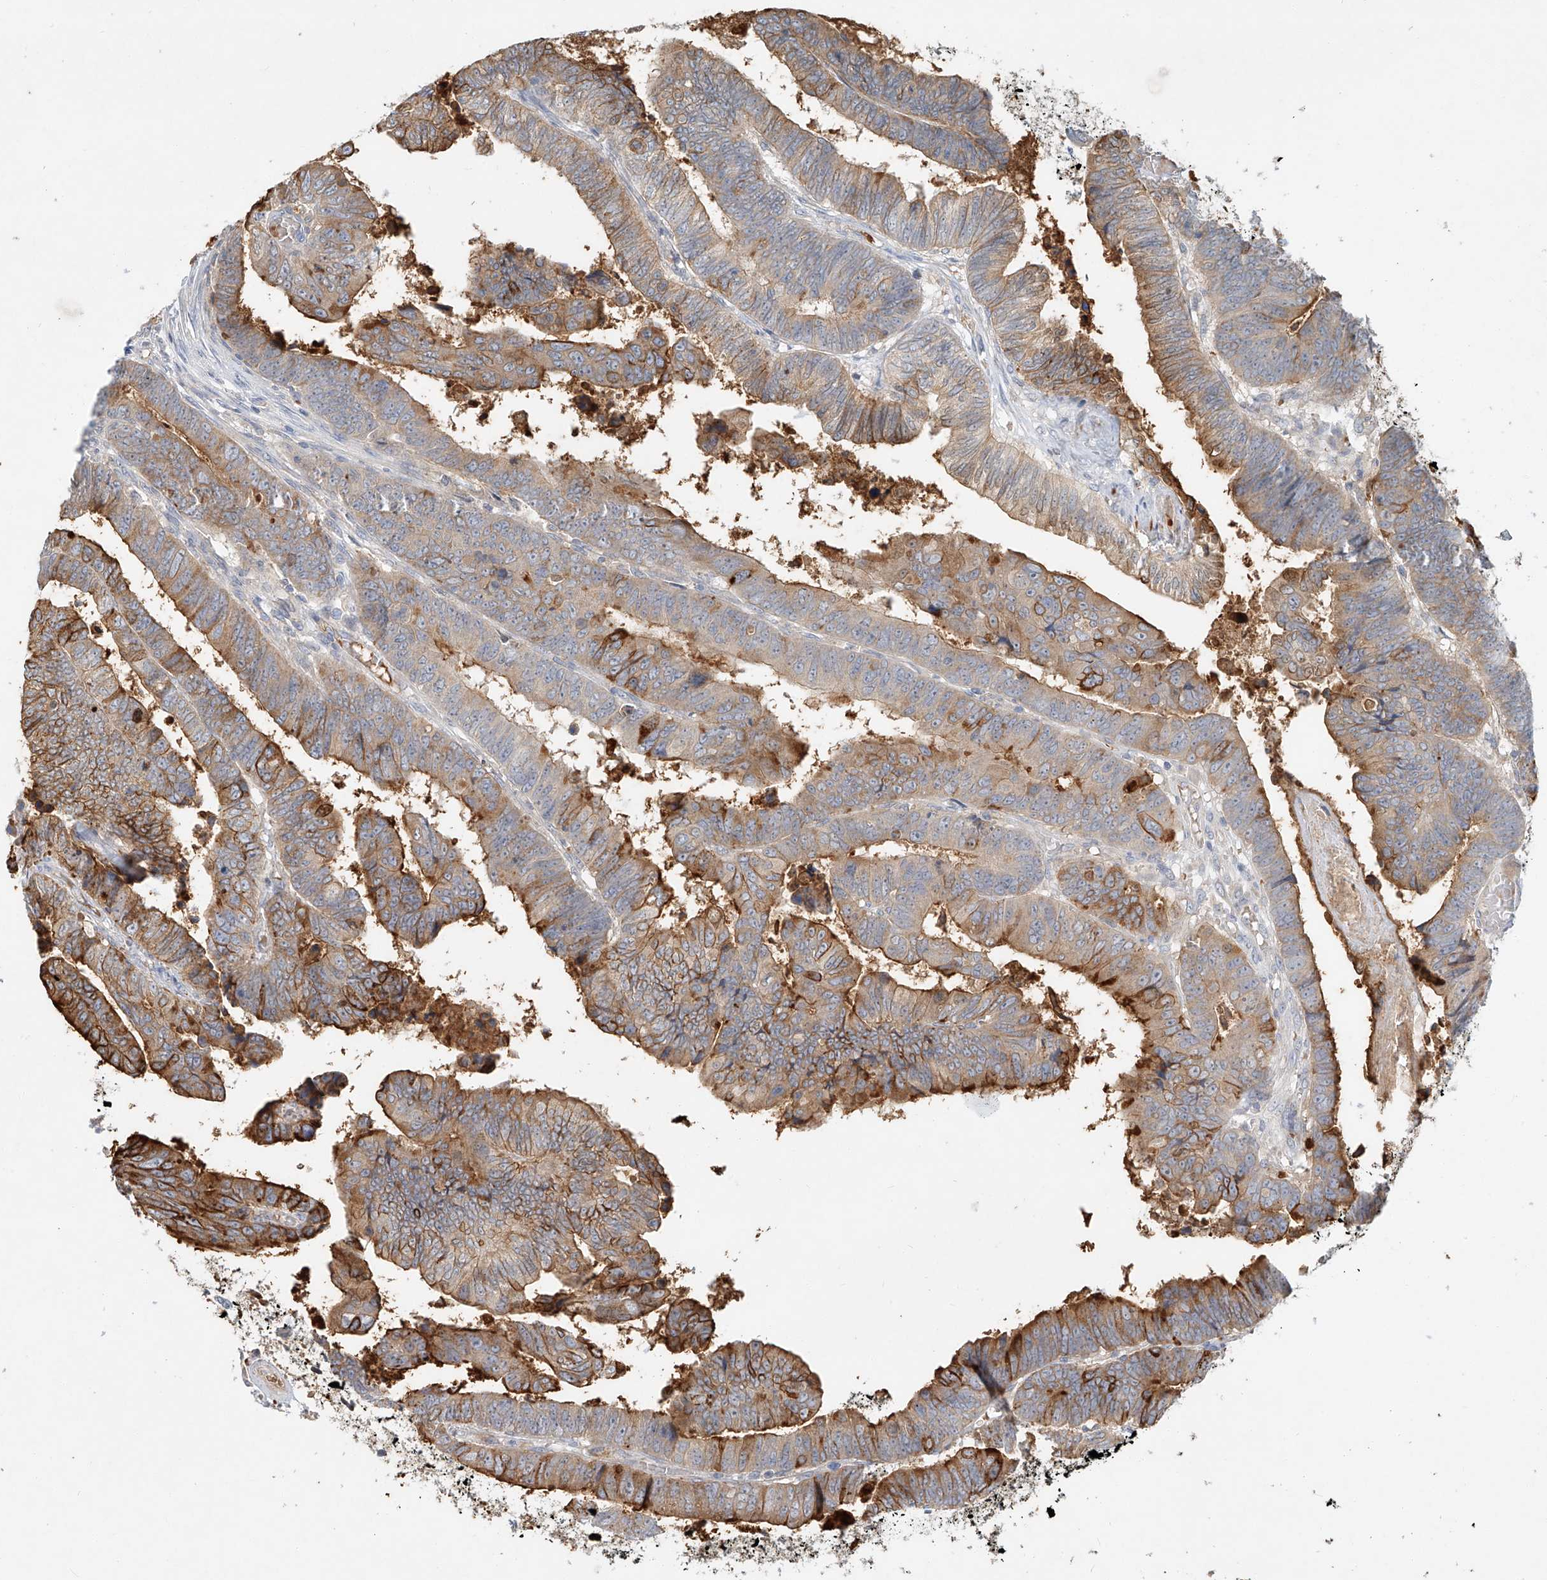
{"staining": {"intensity": "strong", "quantity": "25%-75%", "location": "cytoplasmic/membranous"}, "tissue": "colorectal cancer", "cell_type": "Tumor cells", "image_type": "cancer", "snomed": [{"axis": "morphology", "description": "Normal tissue, NOS"}, {"axis": "morphology", "description": "Adenocarcinoma, NOS"}, {"axis": "topography", "description": "Rectum"}], "caption": "This is an image of immunohistochemistry (IHC) staining of colorectal cancer, which shows strong expression in the cytoplasmic/membranous of tumor cells.", "gene": "SYTL3", "patient": {"sex": "female", "age": 65}}